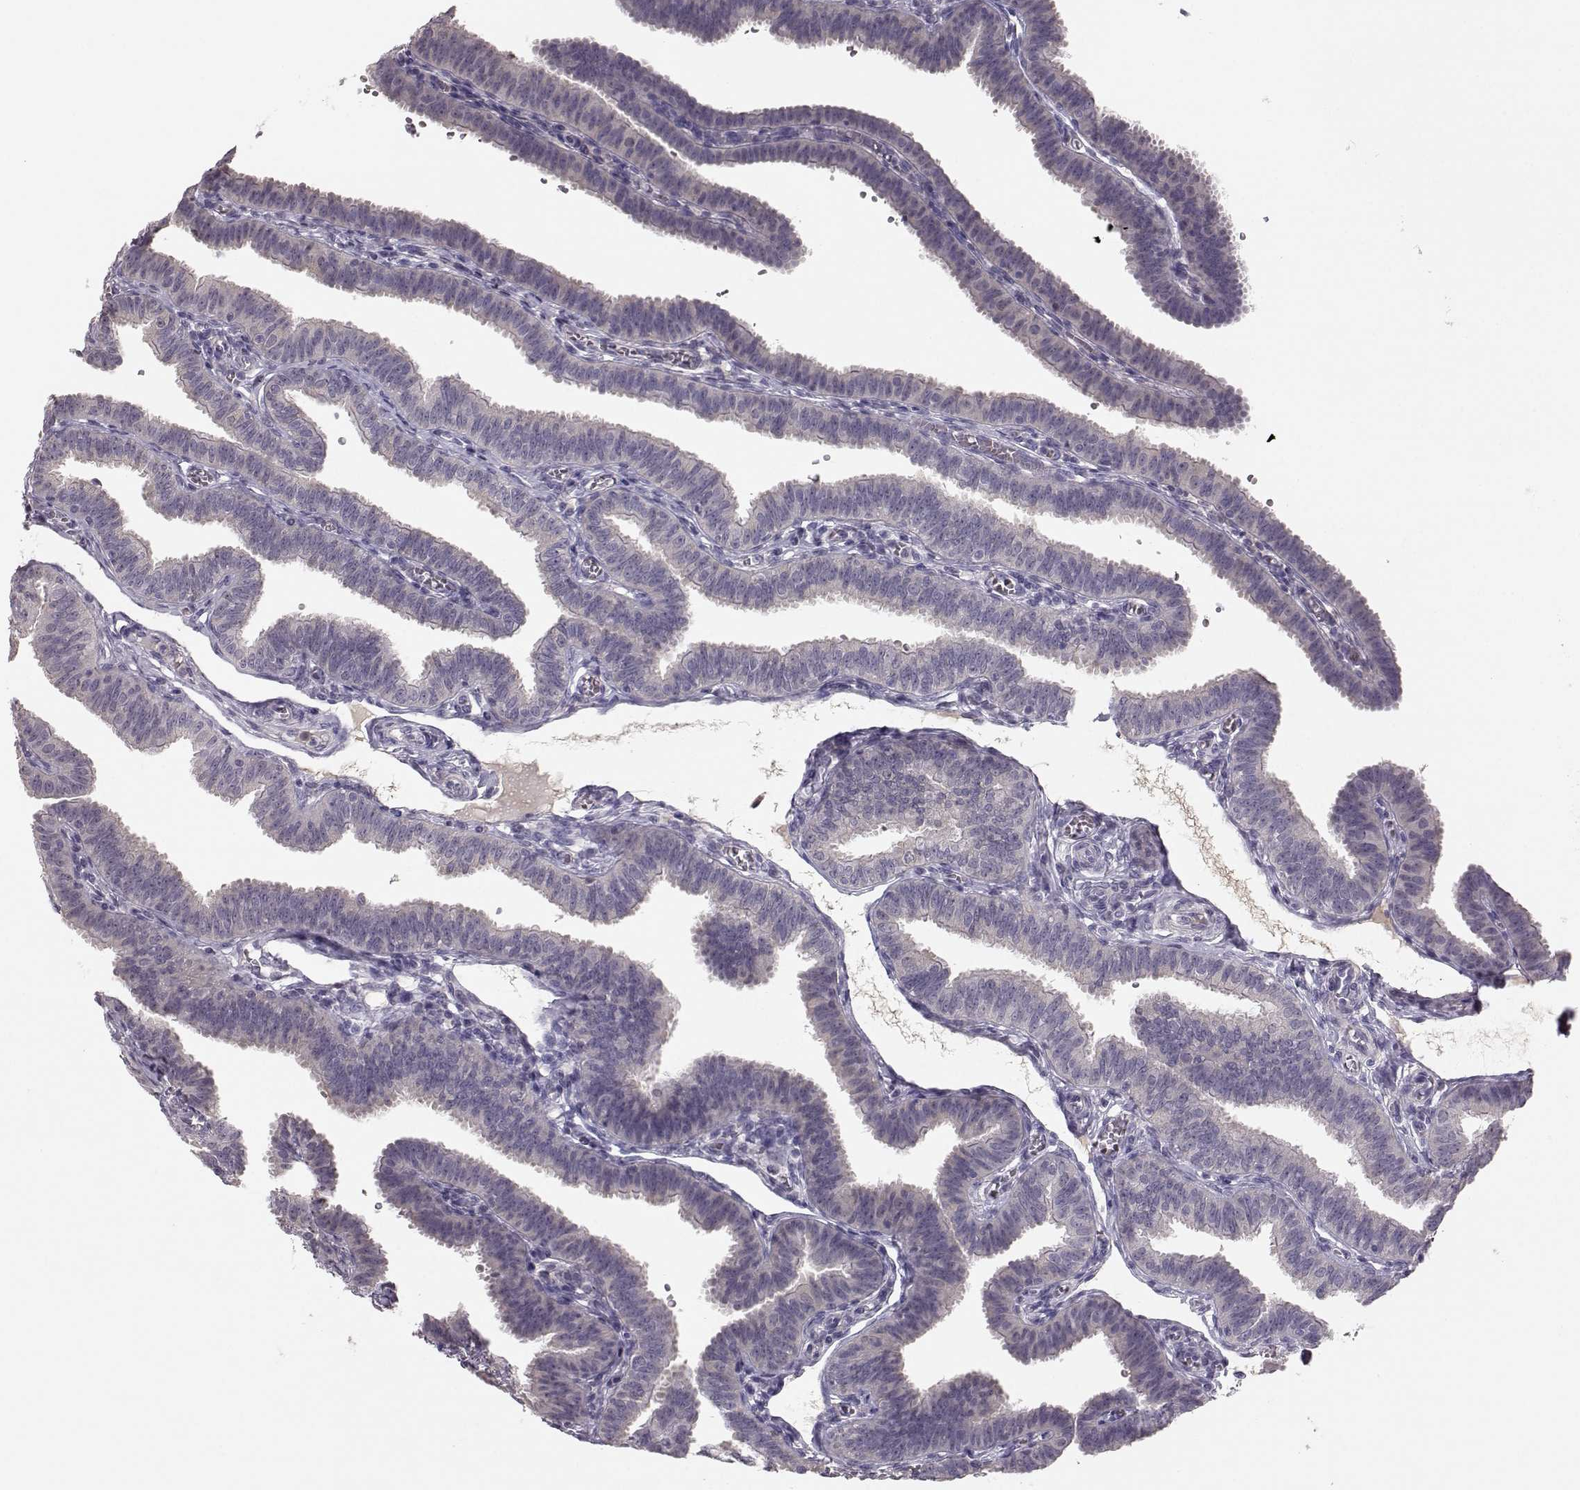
{"staining": {"intensity": "negative", "quantity": "none", "location": "none"}, "tissue": "fallopian tube", "cell_type": "Glandular cells", "image_type": "normal", "snomed": [{"axis": "morphology", "description": "Normal tissue, NOS"}, {"axis": "topography", "description": "Fallopian tube"}], "caption": "This is a photomicrograph of immunohistochemistry (IHC) staining of unremarkable fallopian tube, which shows no staining in glandular cells.", "gene": "BFSP2", "patient": {"sex": "female", "age": 25}}